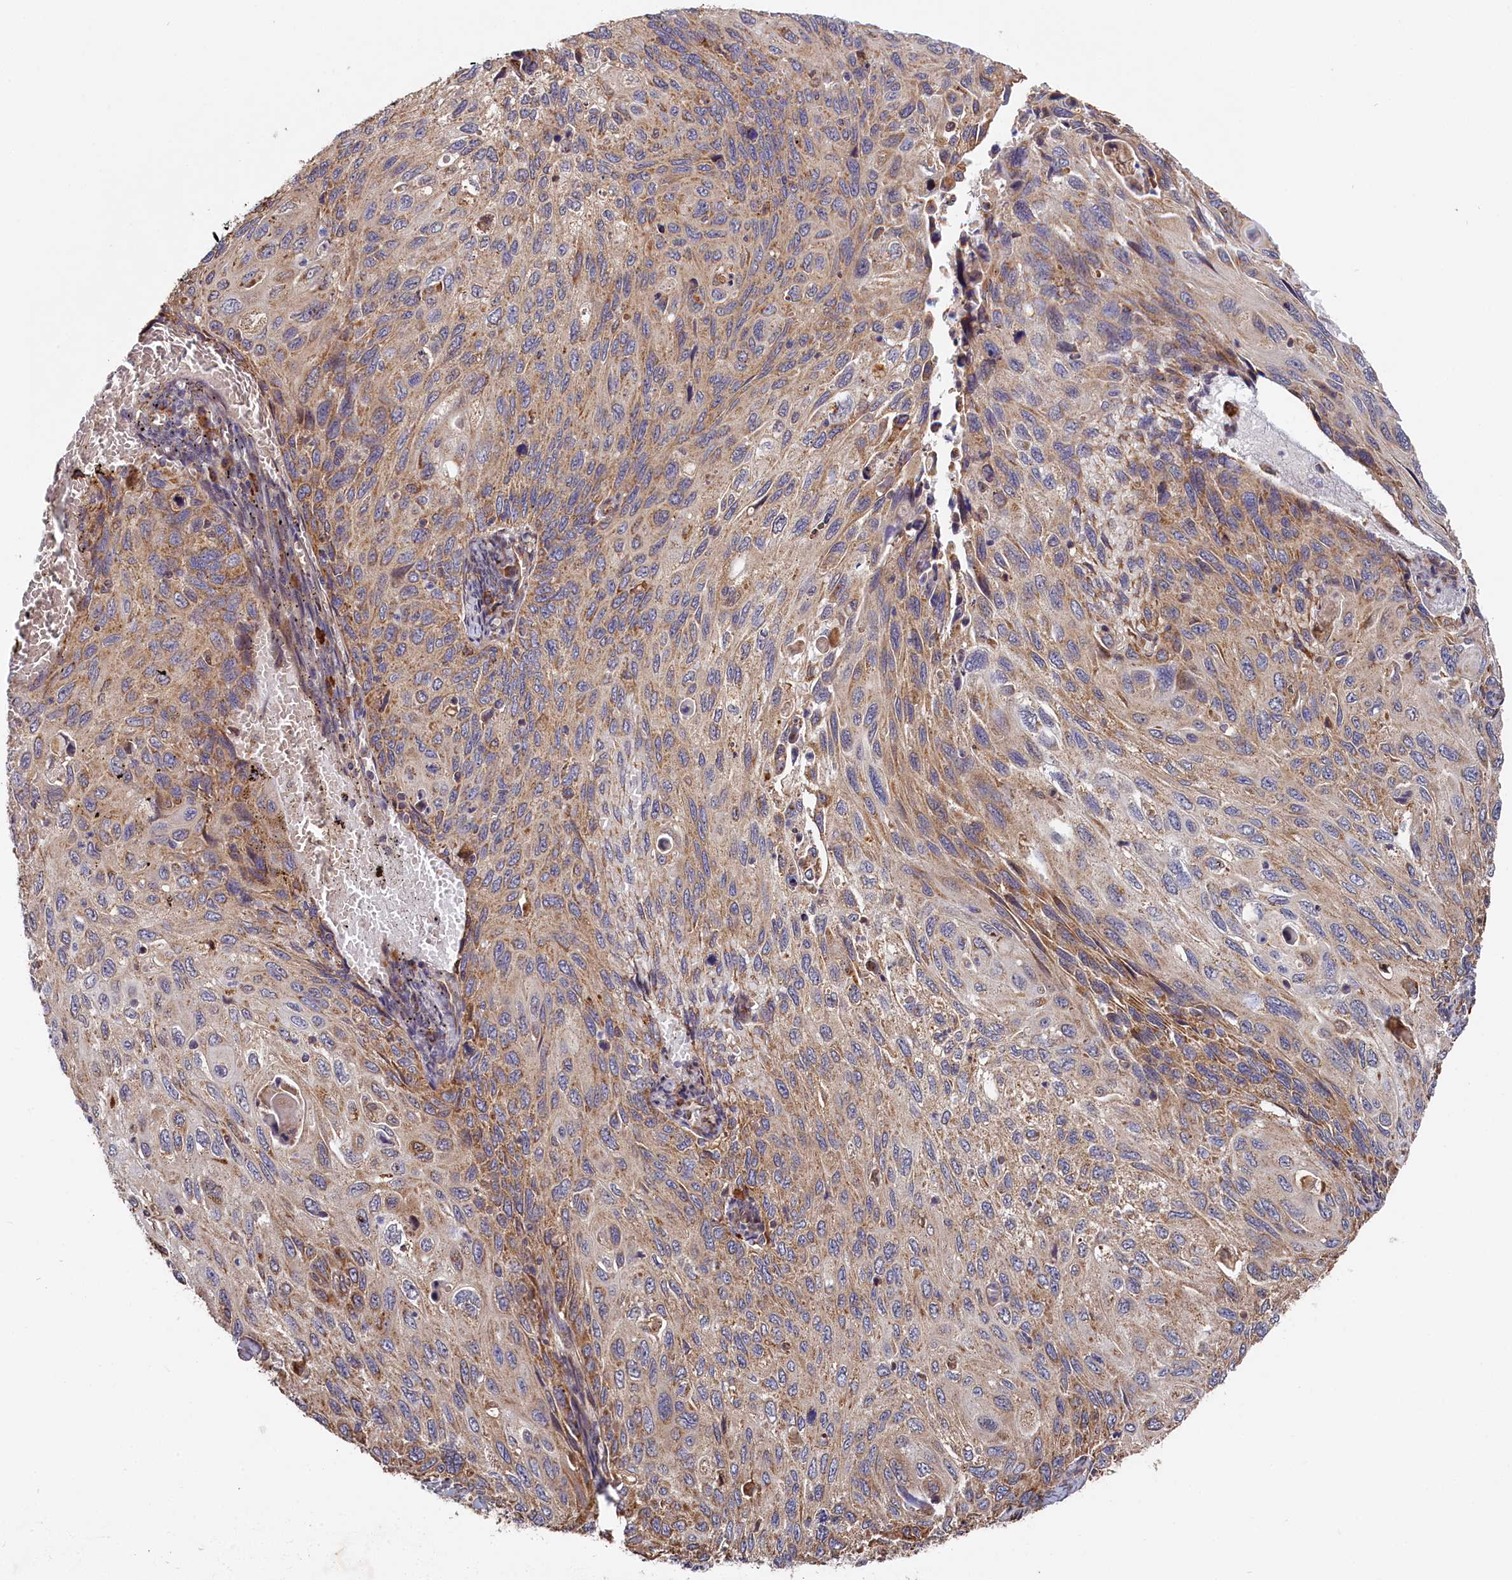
{"staining": {"intensity": "moderate", "quantity": "25%-75%", "location": "cytoplasmic/membranous"}, "tissue": "cervical cancer", "cell_type": "Tumor cells", "image_type": "cancer", "snomed": [{"axis": "morphology", "description": "Squamous cell carcinoma, NOS"}, {"axis": "topography", "description": "Cervix"}], "caption": "High-power microscopy captured an immunohistochemistry histopathology image of cervical squamous cell carcinoma, revealing moderate cytoplasmic/membranous staining in approximately 25%-75% of tumor cells. Immunohistochemistry stains the protein in brown and the nuclei are stained blue.", "gene": "CEP44", "patient": {"sex": "female", "age": 70}}